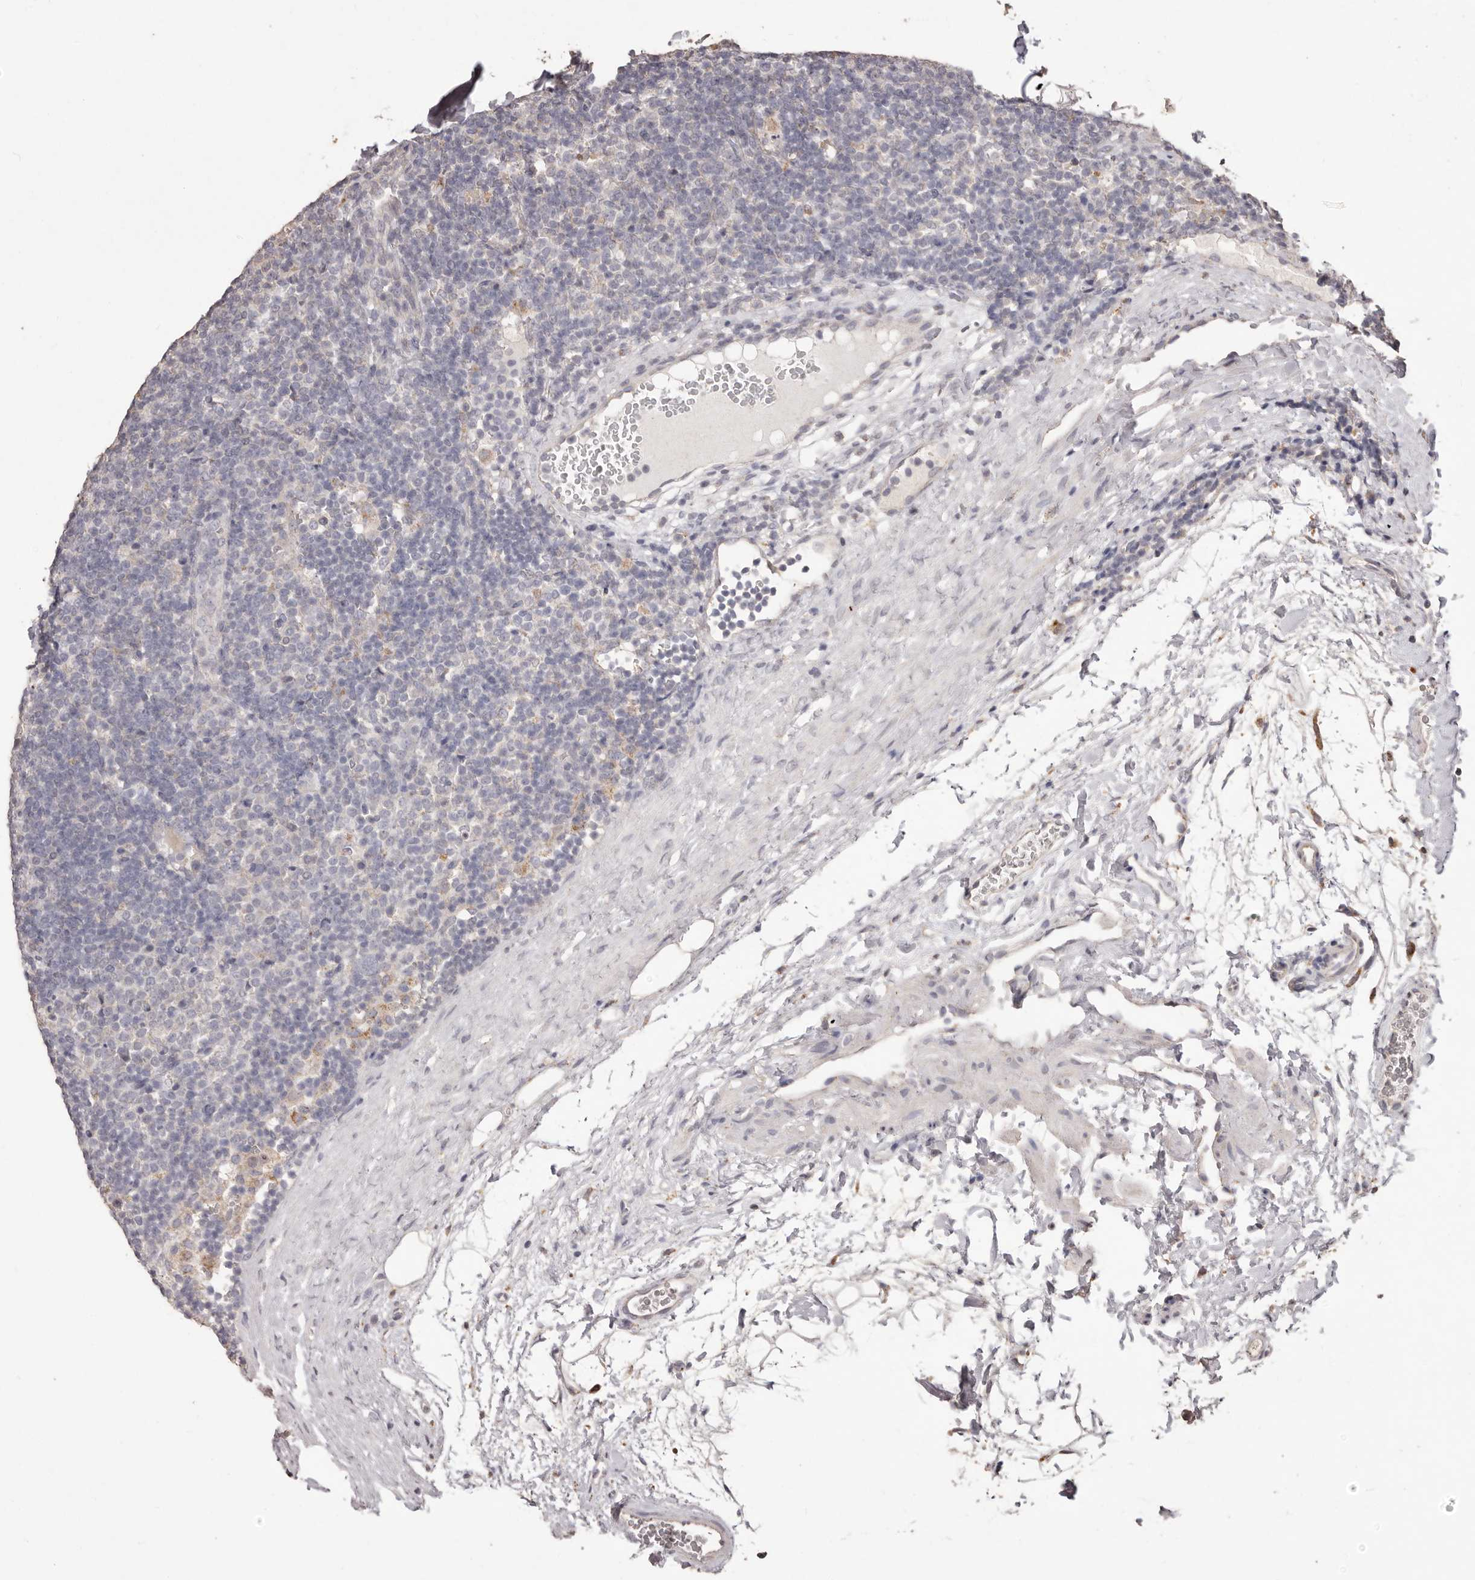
{"staining": {"intensity": "negative", "quantity": "none", "location": "none"}, "tissue": "lymphoma", "cell_type": "Tumor cells", "image_type": "cancer", "snomed": [{"axis": "morphology", "description": "Hodgkin's disease, NOS"}, {"axis": "topography", "description": "Lymph node"}], "caption": "High magnification brightfield microscopy of lymphoma stained with DAB (3,3'-diaminobenzidine) (brown) and counterstained with hematoxylin (blue): tumor cells show no significant staining.", "gene": "PRSS27", "patient": {"sex": "female", "age": 57}}